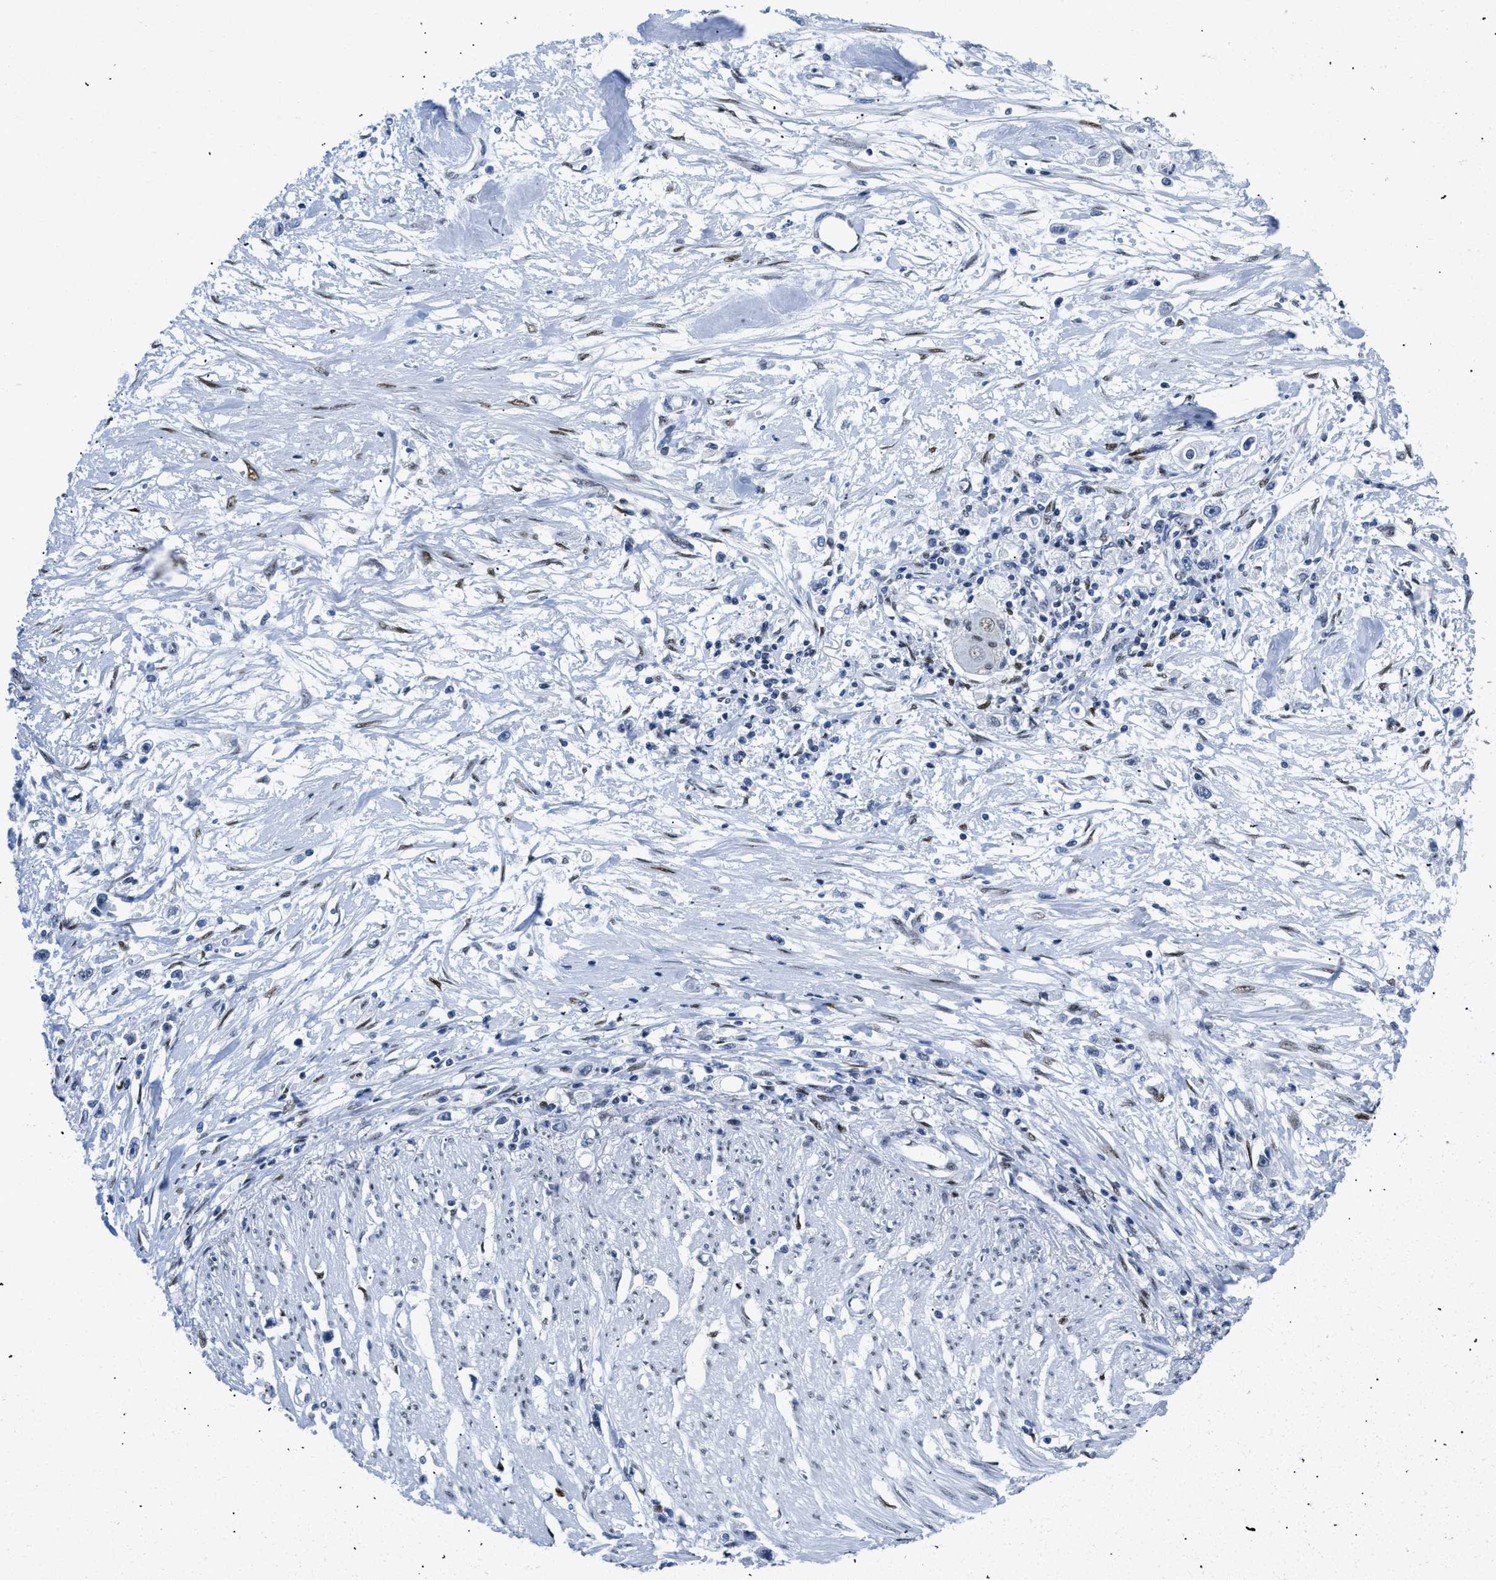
{"staining": {"intensity": "negative", "quantity": "none", "location": "none"}, "tissue": "stomach cancer", "cell_type": "Tumor cells", "image_type": "cancer", "snomed": [{"axis": "morphology", "description": "Adenocarcinoma, NOS"}, {"axis": "topography", "description": "Stomach"}], "caption": "DAB immunohistochemical staining of human adenocarcinoma (stomach) demonstrates no significant positivity in tumor cells.", "gene": "CTBP1", "patient": {"sex": "female", "age": 59}}